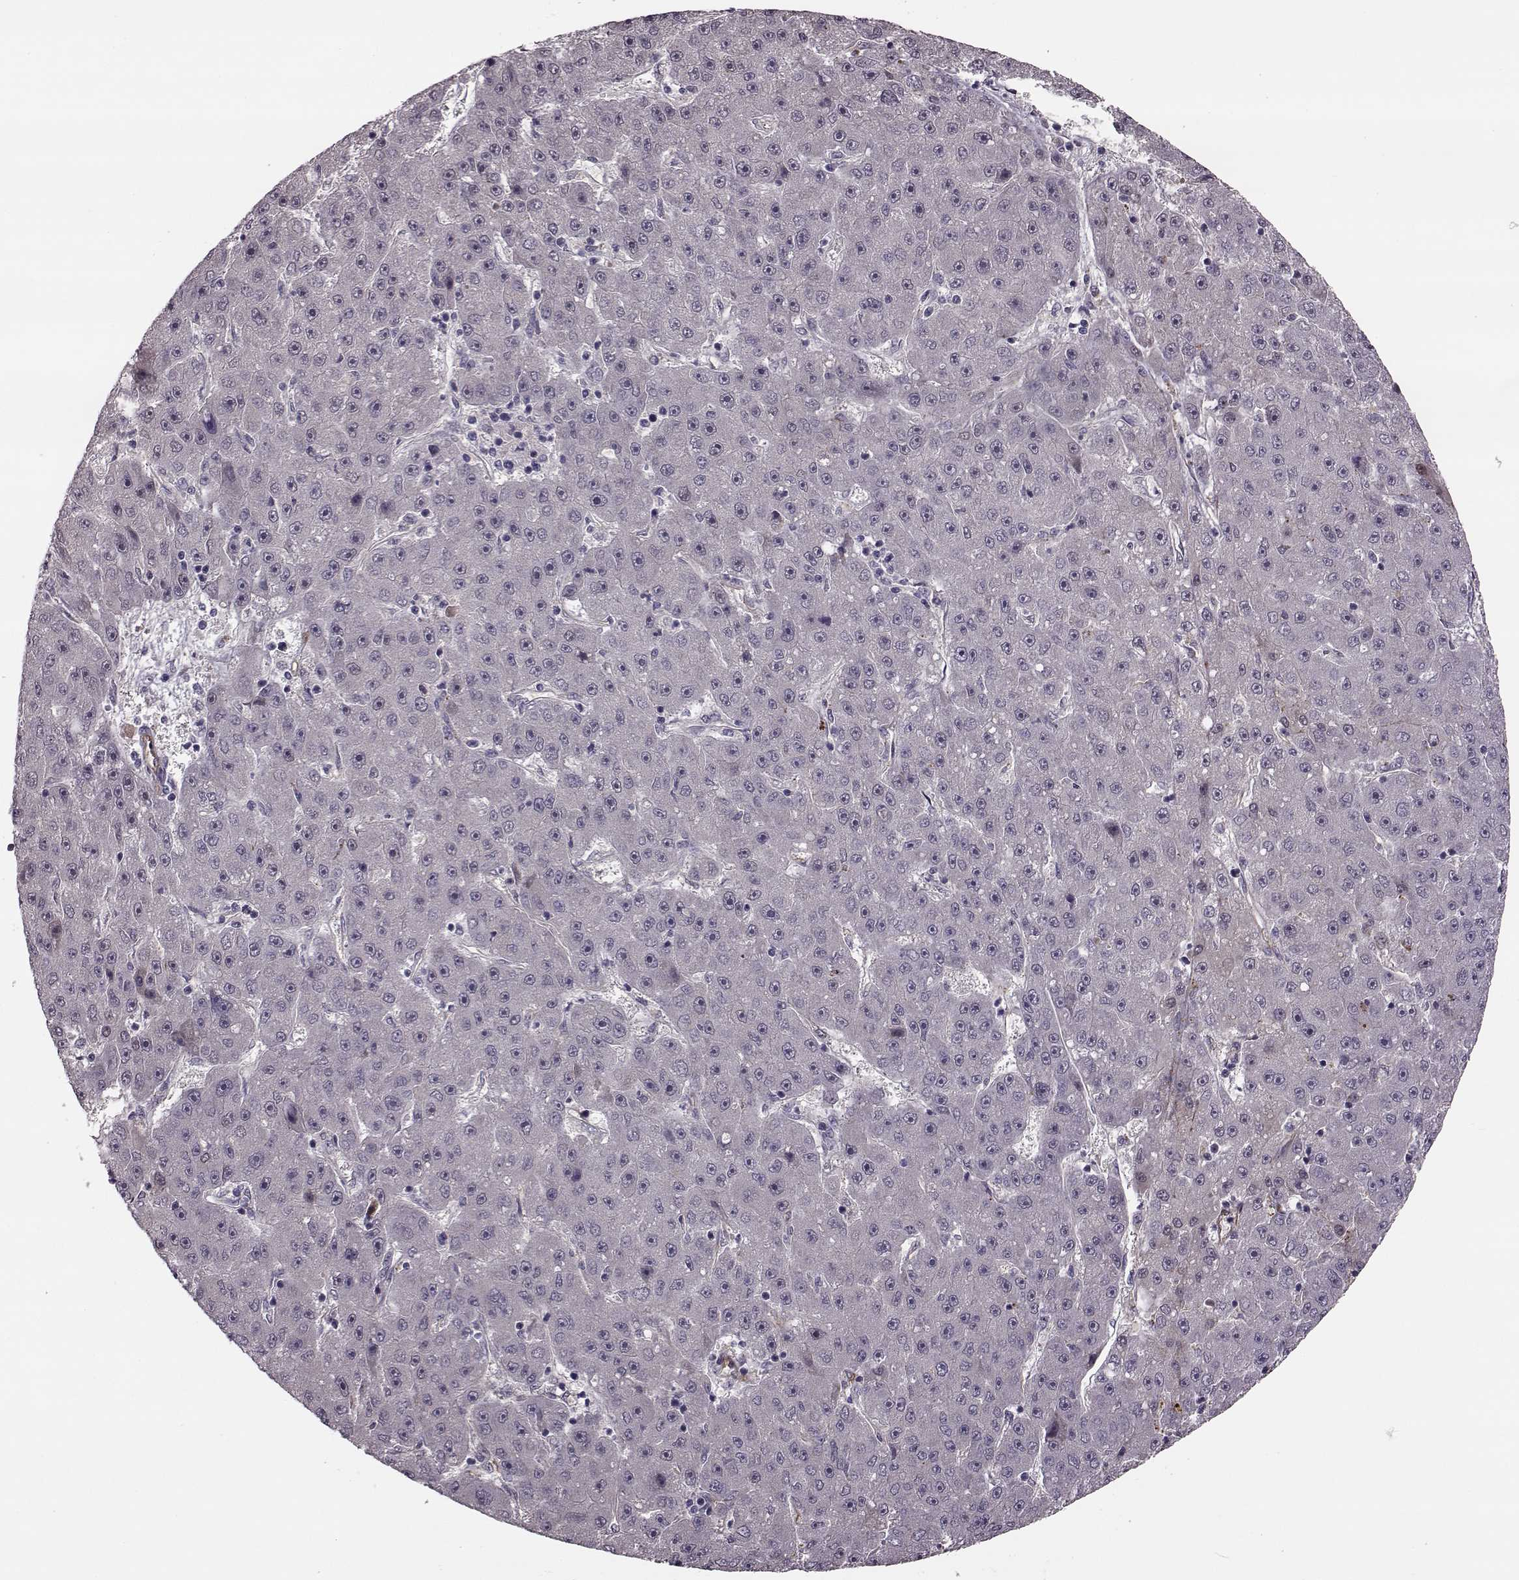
{"staining": {"intensity": "negative", "quantity": "none", "location": "none"}, "tissue": "liver cancer", "cell_type": "Tumor cells", "image_type": "cancer", "snomed": [{"axis": "morphology", "description": "Carcinoma, Hepatocellular, NOS"}, {"axis": "topography", "description": "Liver"}], "caption": "Immunohistochemistry (IHC) of human liver cancer displays no staining in tumor cells.", "gene": "SYNPO", "patient": {"sex": "male", "age": 67}}